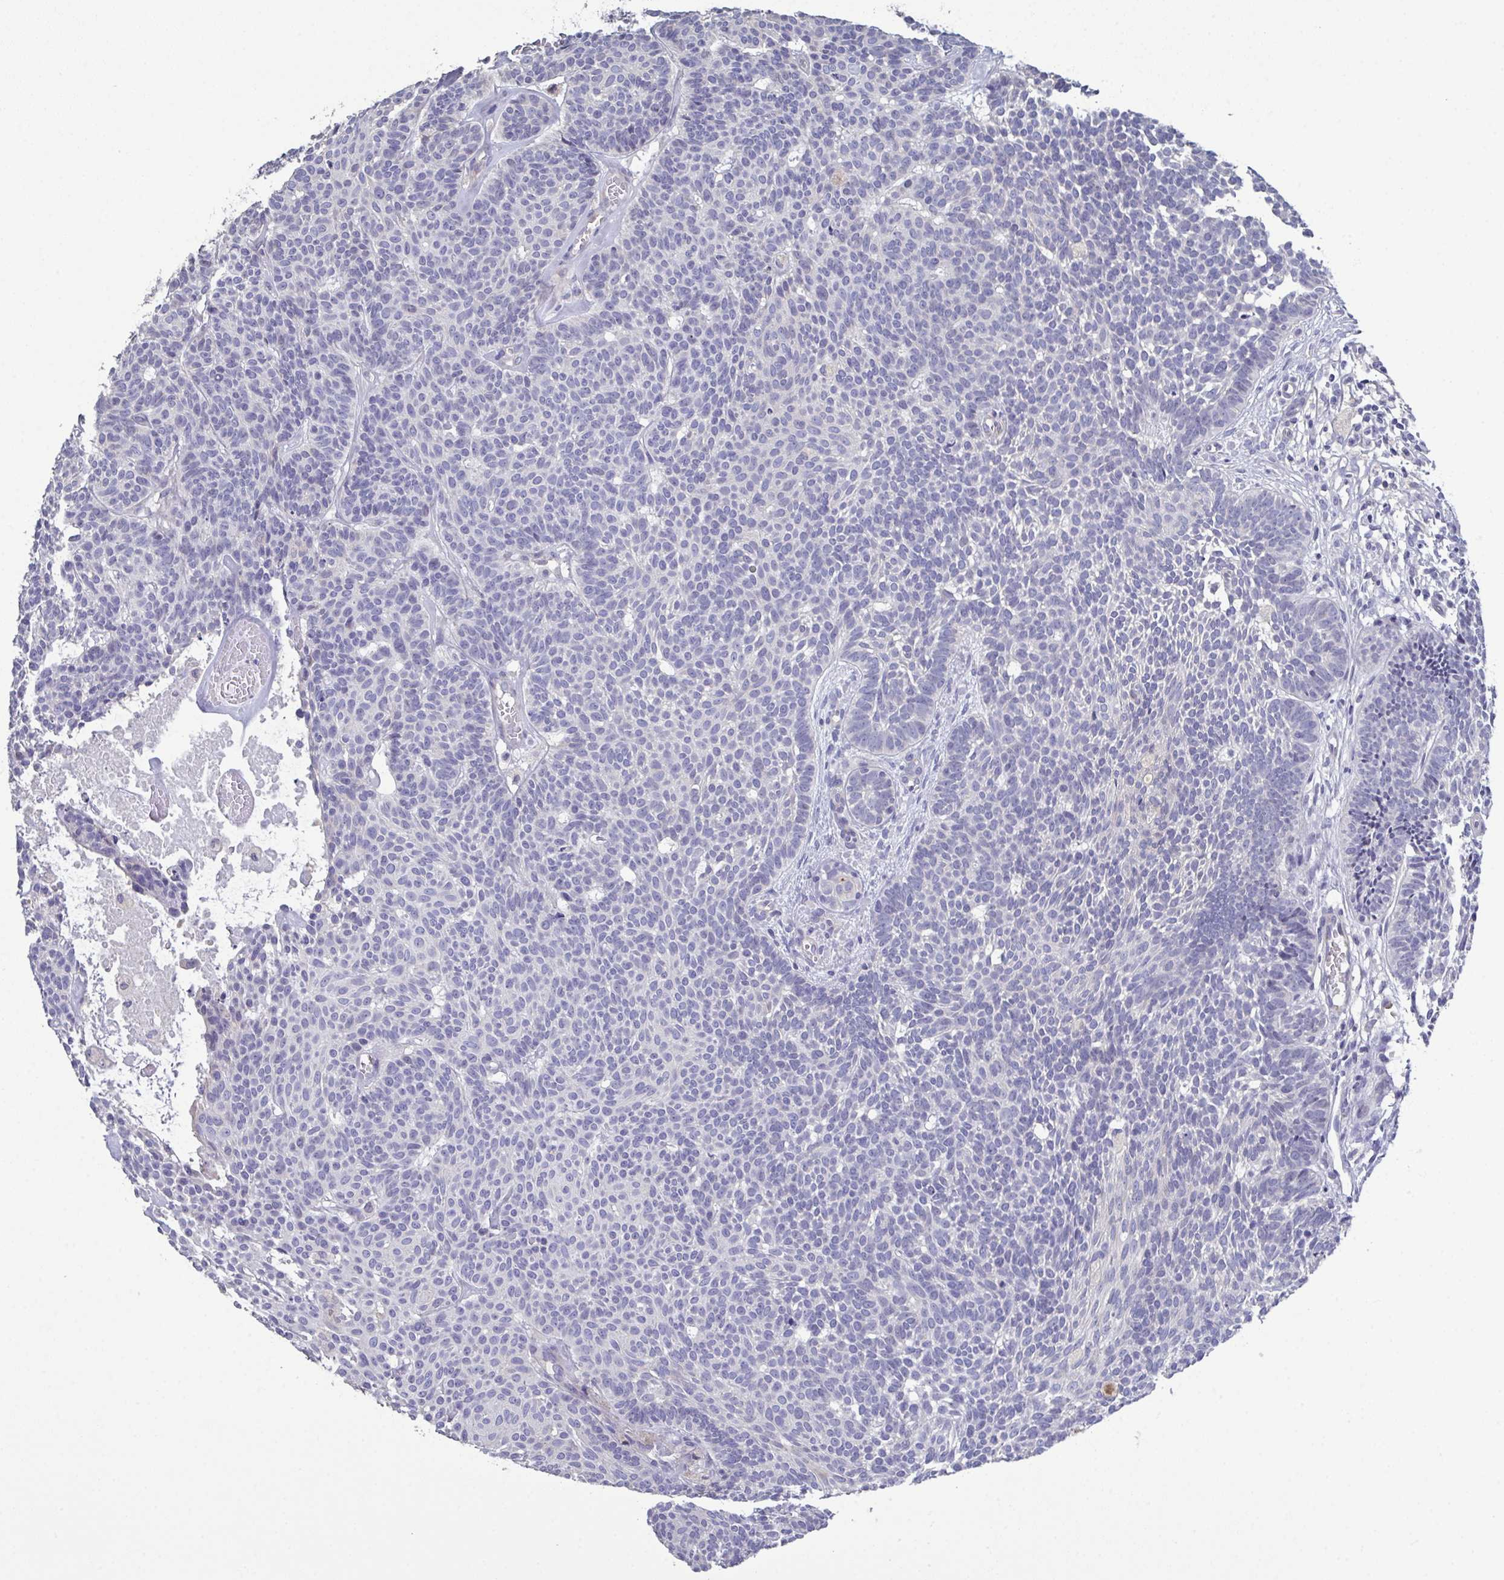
{"staining": {"intensity": "negative", "quantity": "none", "location": "none"}, "tissue": "skin cancer", "cell_type": "Tumor cells", "image_type": "cancer", "snomed": [{"axis": "morphology", "description": "Basal cell carcinoma"}, {"axis": "topography", "description": "Skin"}], "caption": "Histopathology image shows no protein staining in tumor cells of skin cancer (basal cell carcinoma) tissue.", "gene": "GLDC", "patient": {"sex": "female", "age": 85}}